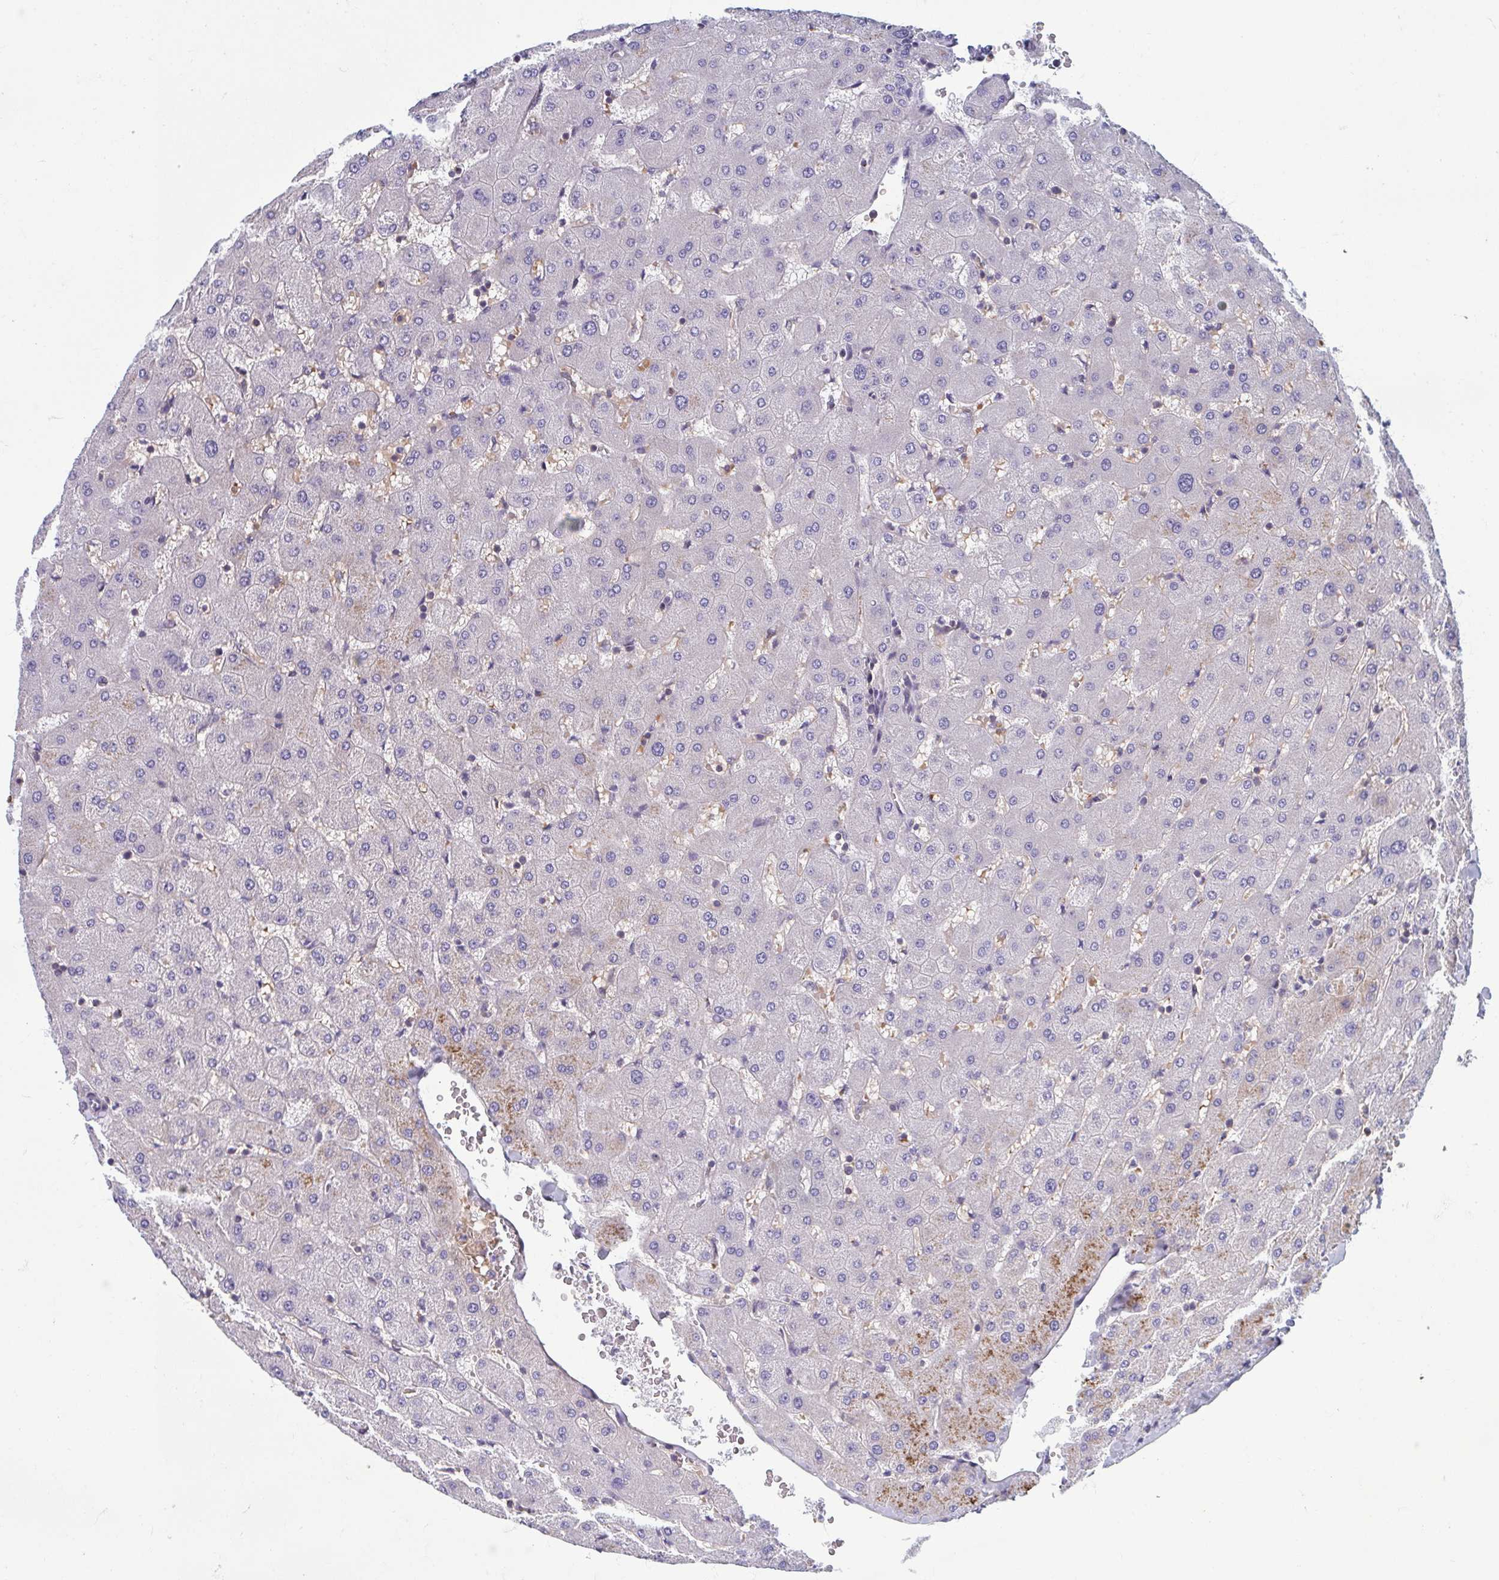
{"staining": {"intensity": "negative", "quantity": "none", "location": "none"}, "tissue": "liver", "cell_type": "Cholangiocytes", "image_type": "normal", "snomed": [{"axis": "morphology", "description": "Normal tissue, NOS"}, {"axis": "topography", "description": "Liver"}], "caption": "Human liver stained for a protein using immunohistochemistry shows no positivity in cholangiocytes.", "gene": "LRRC38", "patient": {"sex": "female", "age": 63}}